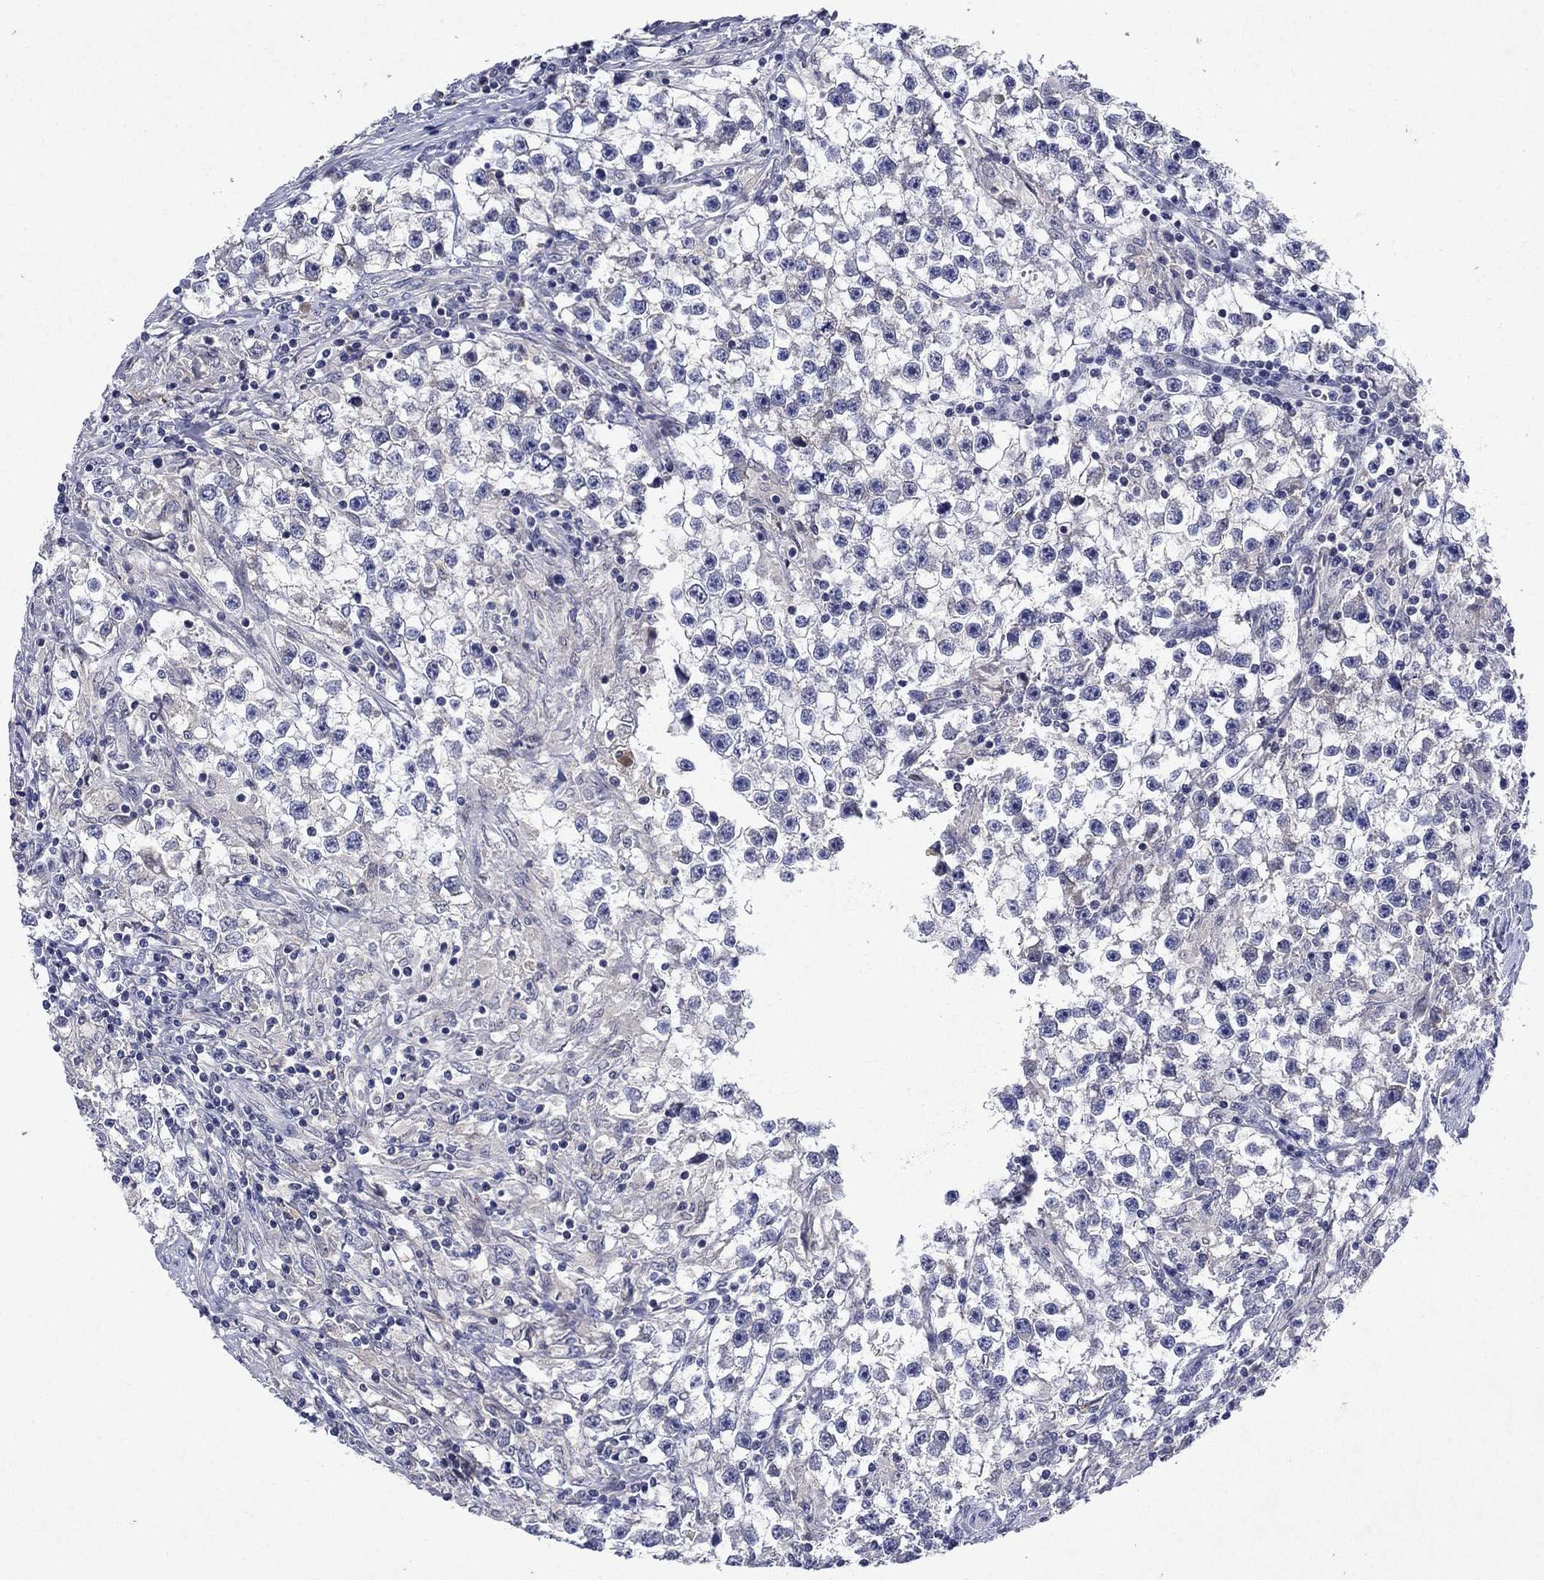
{"staining": {"intensity": "negative", "quantity": "none", "location": "none"}, "tissue": "testis cancer", "cell_type": "Tumor cells", "image_type": "cancer", "snomed": [{"axis": "morphology", "description": "Seminoma, NOS"}, {"axis": "topography", "description": "Testis"}], "caption": "High magnification brightfield microscopy of testis cancer stained with DAB (brown) and counterstained with hematoxylin (blue): tumor cells show no significant positivity.", "gene": "STAB2", "patient": {"sex": "male", "age": 59}}